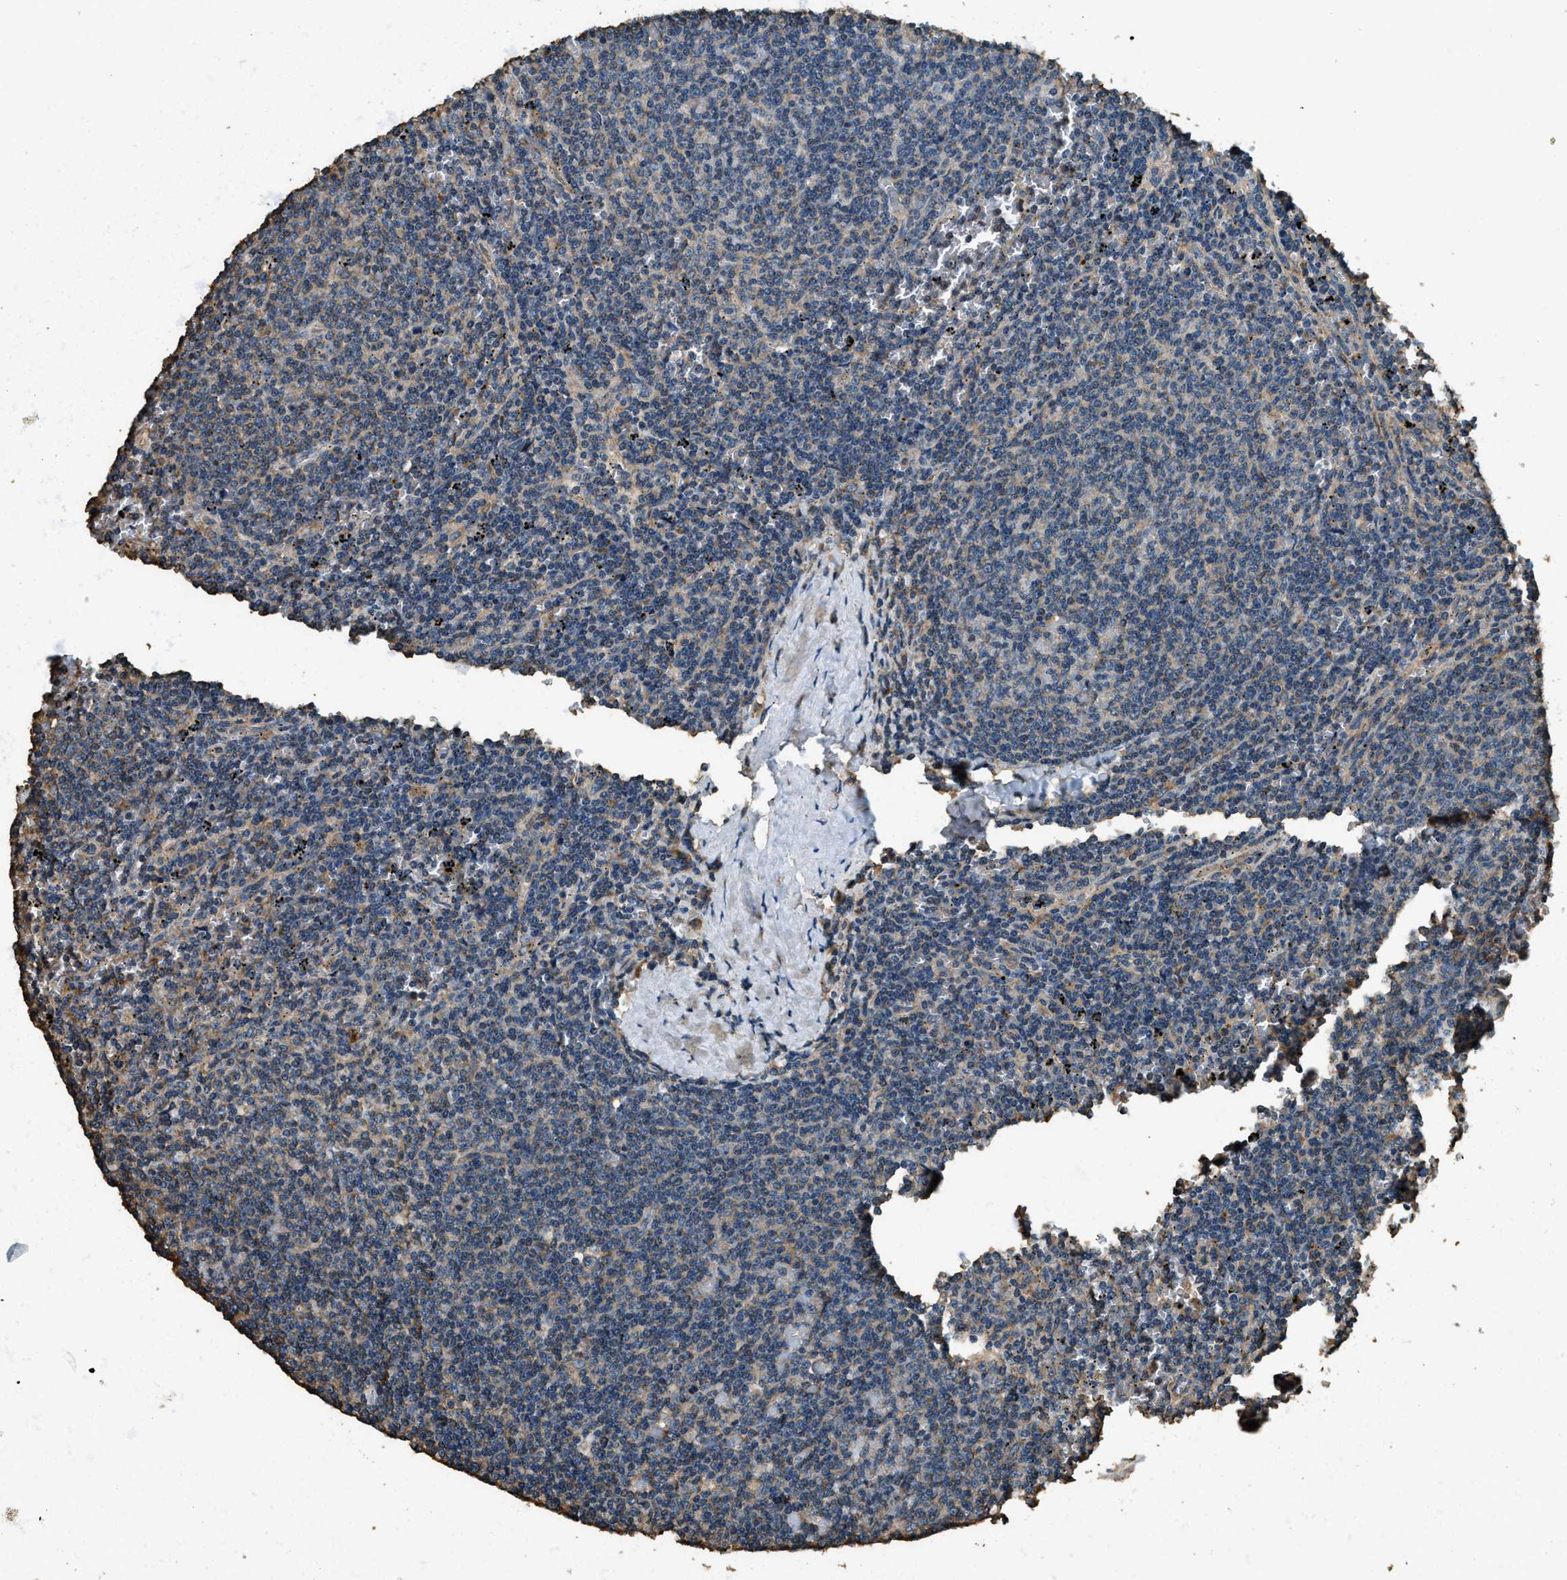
{"staining": {"intensity": "negative", "quantity": "none", "location": "none"}, "tissue": "lymphoma", "cell_type": "Tumor cells", "image_type": "cancer", "snomed": [{"axis": "morphology", "description": "Malignant lymphoma, non-Hodgkin's type, Low grade"}, {"axis": "topography", "description": "Spleen"}], "caption": "Immunohistochemical staining of malignant lymphoma, non-Hodgkin's type (low-grade) exhibits no significant positivity in tumor cells.", "gene": "ERGIC1", "patient": {"sex": "female", "age": 50}}